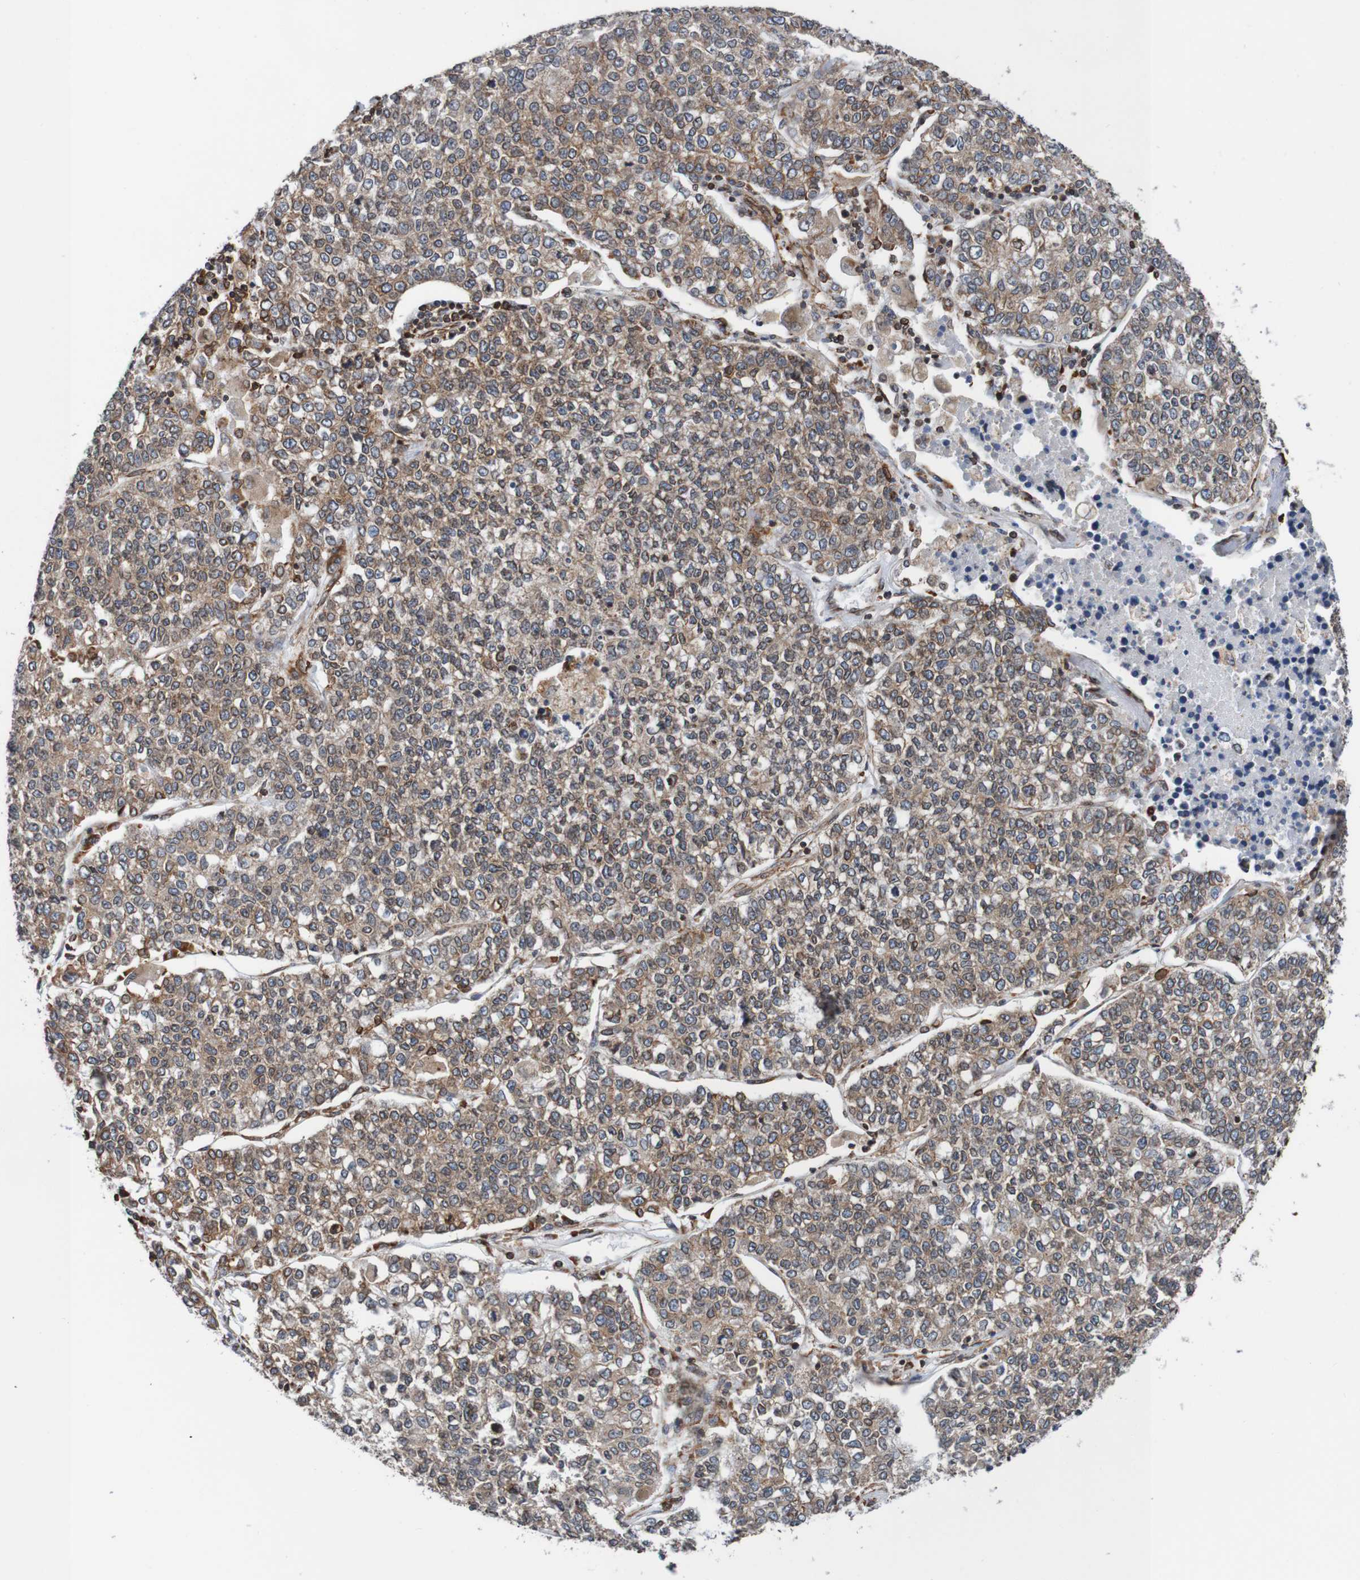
{"staining": {"intensity": "moderate", "quantity": ">75%", "location": "cytoplasmic/membranous,nuclear"}, "tissue": "lung cancer", "cell_type": "Tumor cells", "image_type": "cancer", "snomed": [{"axis": "morphology", "description": "Adenocarcinoma, NOS"}, {"axis": "topography", "description": "Lung"}], "caption": "Adenocarcinoma (lung) stained for a protein exhibits moderate cytoplasmic/membranous and nuclear positivity in tumor cells. (Stains: DAB (3,3'-diaminobenzidine) in brown, nuclei in blue, Microscopy: brightfield microscopy at high magnification).", "gene": "TMEM109", "patient": {"sex": "male", "age": 49}}